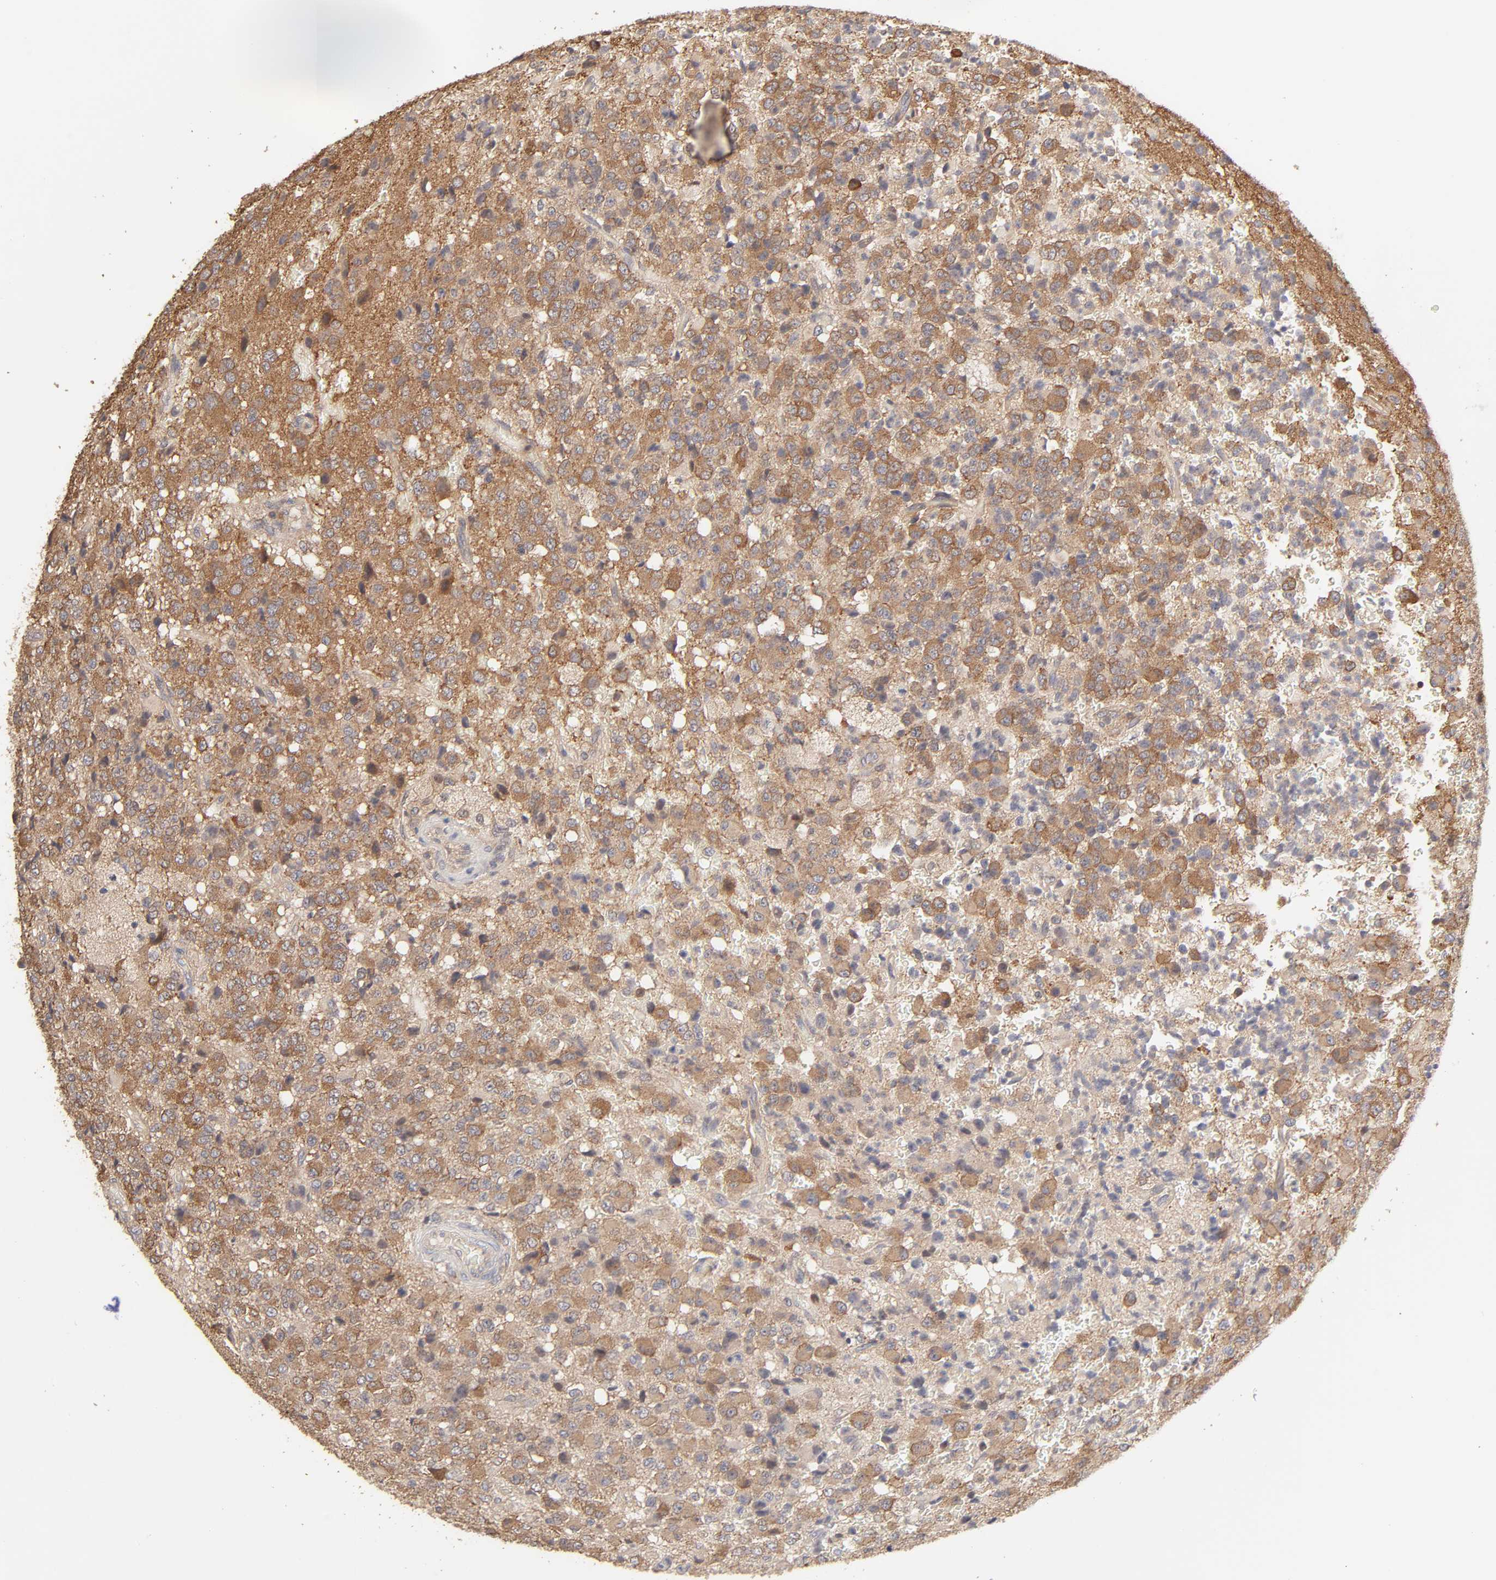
{"staining": {"intensity": "moderate", "quantity": "<25%", "location": "cytoplasmic/membranous"}, "tissue": "glioma", "cell_type": "Tumor cells", "image_type": "cancer", "snomed": [{"axis": "morphology", "description": "Glioma, malignant, High grade"}, {"axis": "topography", "description": "pancreas cauda"}], "caption": "An IHC image of tumor tissue is shown. Protein staining in brown shows moderate cytoplasmic/membranous positivity in glioma within tumor cells. (DAB = brown stain, brightfield microscopy at high magnification).", "gene": "AP1G2", "patient": {"sex": "male", "age": 60}}